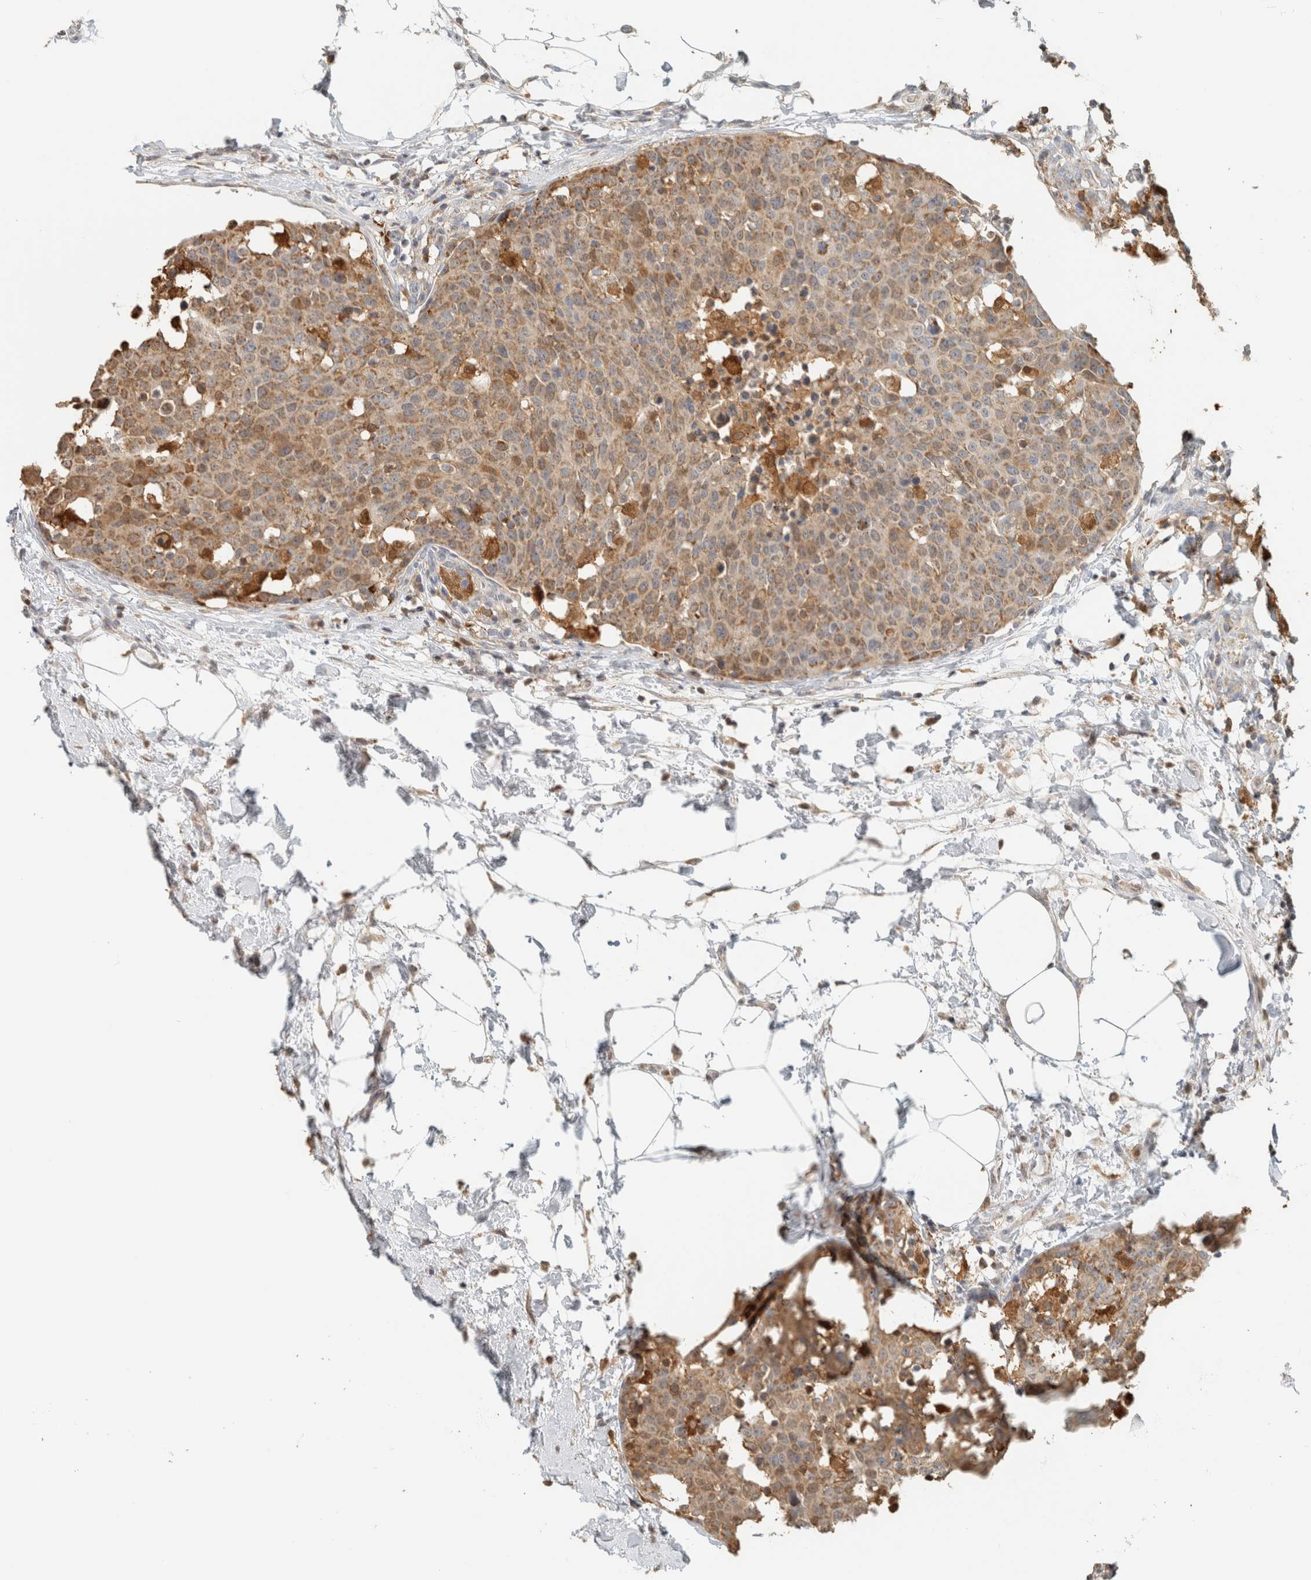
{"staining": {"intensity": "moderate", "quantity": ">75%", "location": "cytoplasmic/membranous"}, "tissue": "breast cancer", "cell_type": "Tumor cells", "image_type": "cancer", "snomed": [{"axis": "morphology", "description": "Normal tissue, NOS"}, {"axis": "morphology", "description": "Duct carcinoma"}, {"axis": "topography", "description": "Breast"}], "caption": "High-magnification brightfield microscopy of intraductal carcinoma (breast) stained with DAB (brown) and counterstained with hematoxylin (blue). tumor cells exhibit moderate cytoplasmic/membranous positivity is appreciated in about>75% of cells. (DAB IHC with brightfield microscopy, high magnification).", "gene": "CAPG", "patient": {"sex": "female", "age": 37}}